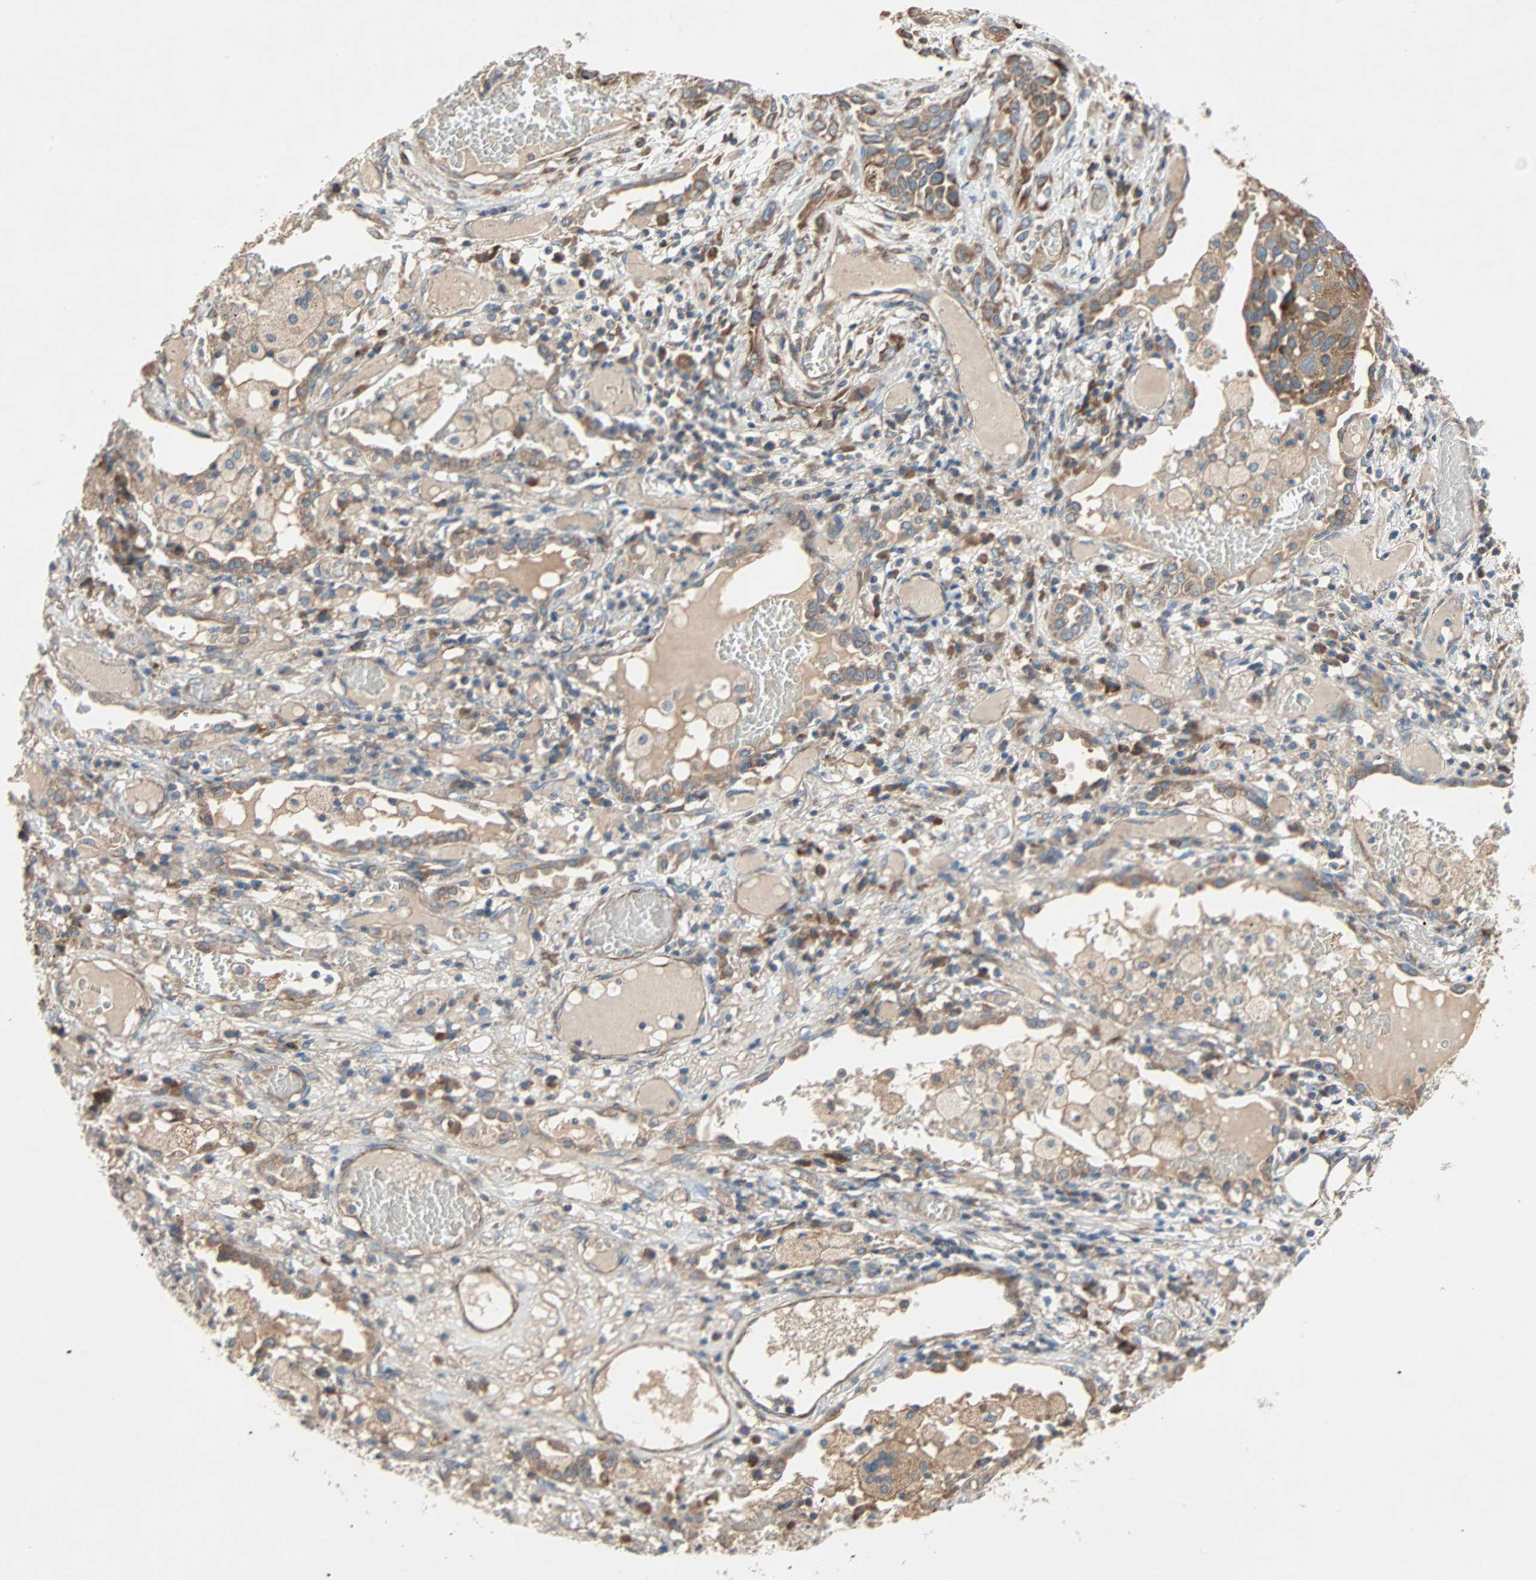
{"staining": {"intensity": "moderate", "quantity": ">75%", "location": "cytoplasmic/membranous"}, "tissue": "lung cancer", "cell_type": "Tumor cells", "image_type": "cancer", "snomed": [{"axis": "morphology", "description": "Squamous cell carcinoma, NOS"}, {"axis": "topography", "description": "Lung"}], "caption": "An immunohistochemistry (IHC) photomicrograph of tumor tissue is shown. Protein staining in brown labels moderate cytoplasmic/membranous positivity in lung squamous cell carcinoma within tumor cells.", "gene": "XYLT1", "patient": {"sex": "male", "age": 71}}